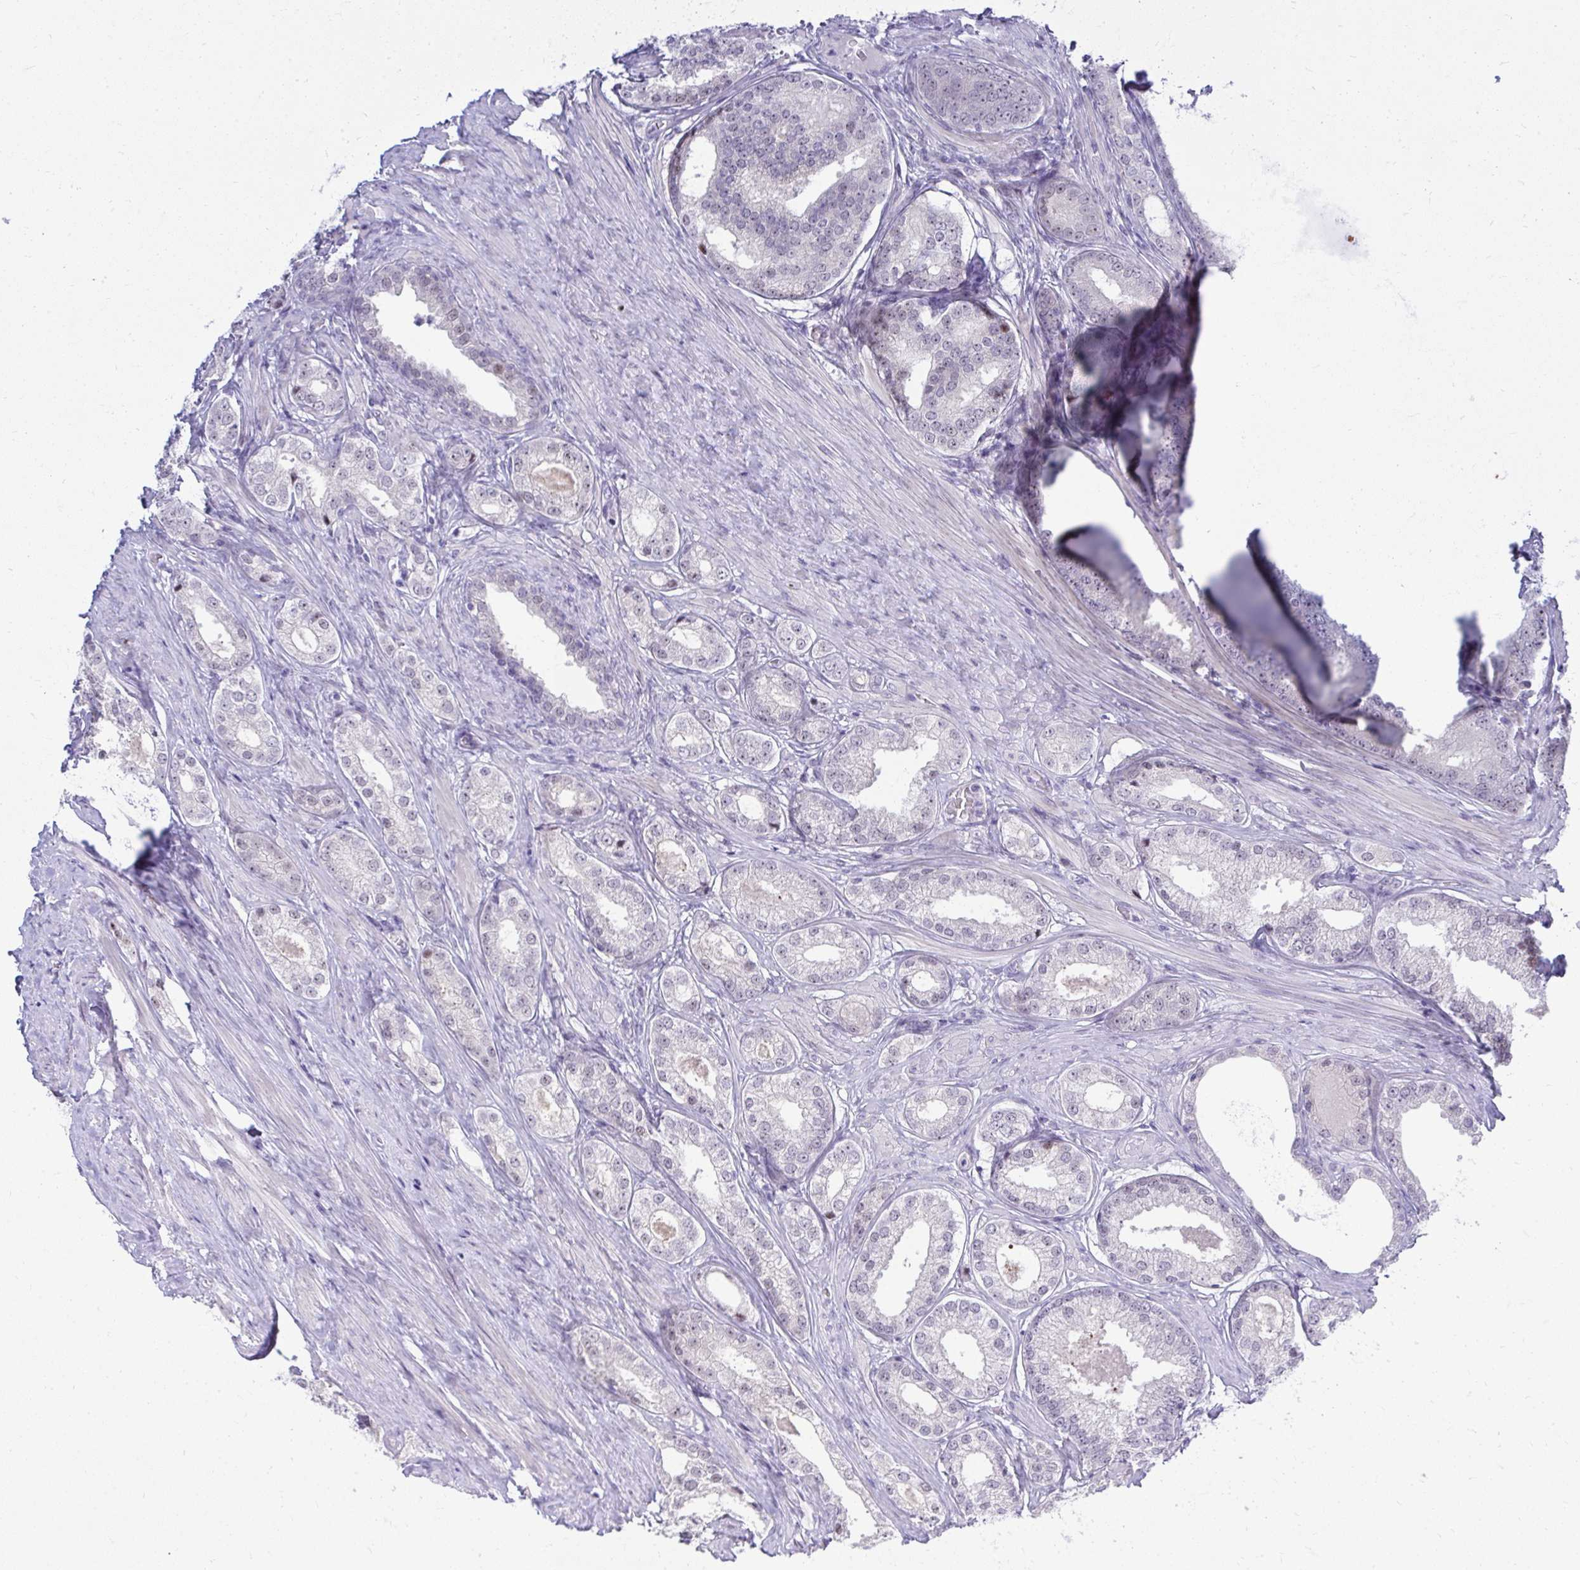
{"staining": {"intensity": "negative", "quantity": "none", "location": "none"}, "tissue": "prostate cancer", "cell_type": "Tumor cells", "image_type": "cancer", "snomed": [{"axis": "morphology", "description": "Adenocarcinoma, NOS"}, {"axis": "morphology", "description": "Adenocarcinoma, Low grade"}, {"axis": "topography", "description": "Prostate"}], "caption": "Immunohistochemical staining of human prostate cancer exhibits no significant positivity in tumor cells.", "gene": "EID3", "patient": {"sex": "male", "age": 68}}